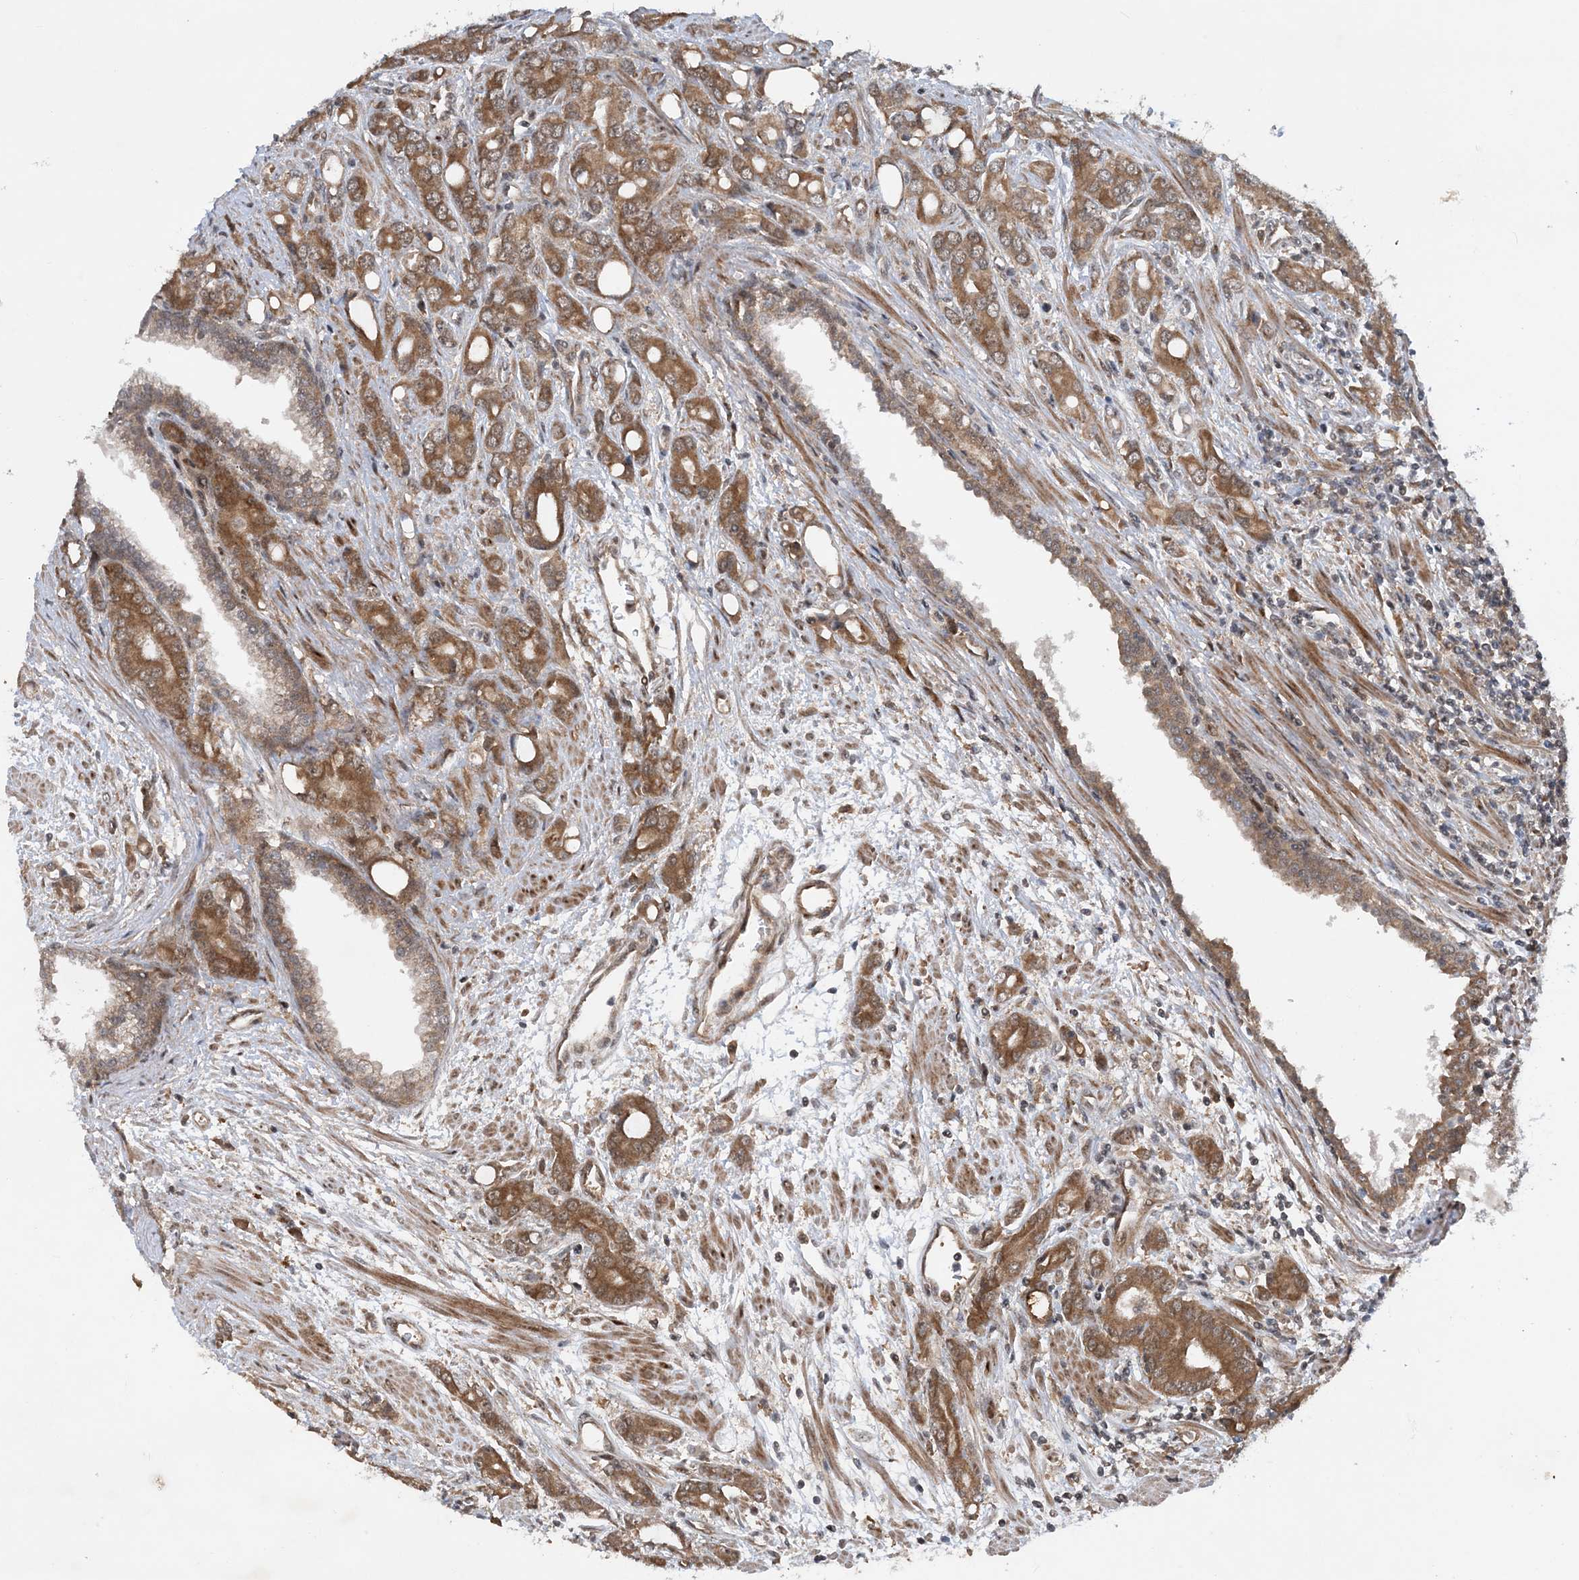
{"staining": {"intensity": "moderate", "quantity": ">75%", "location": "cytoplasmic/membranous"}, "tissue": "prostate cancer", "cell_type": "Tumor cells", "image_type": "cancer", "snomed": [{"axis": "morphology", "description": "Adenocarcinoma, High grade"}, {"axis": "topography", "description": "Prostate"}], "caption": "IHC image of human prostate cancer stained for a protein (brown), which demonstrates medium levels of moderate cytoplasmic/membranous positivity in about >75% of tumor cells.", "gene": "HEMK1", "patient": {"sex": "male", "age": 62}}